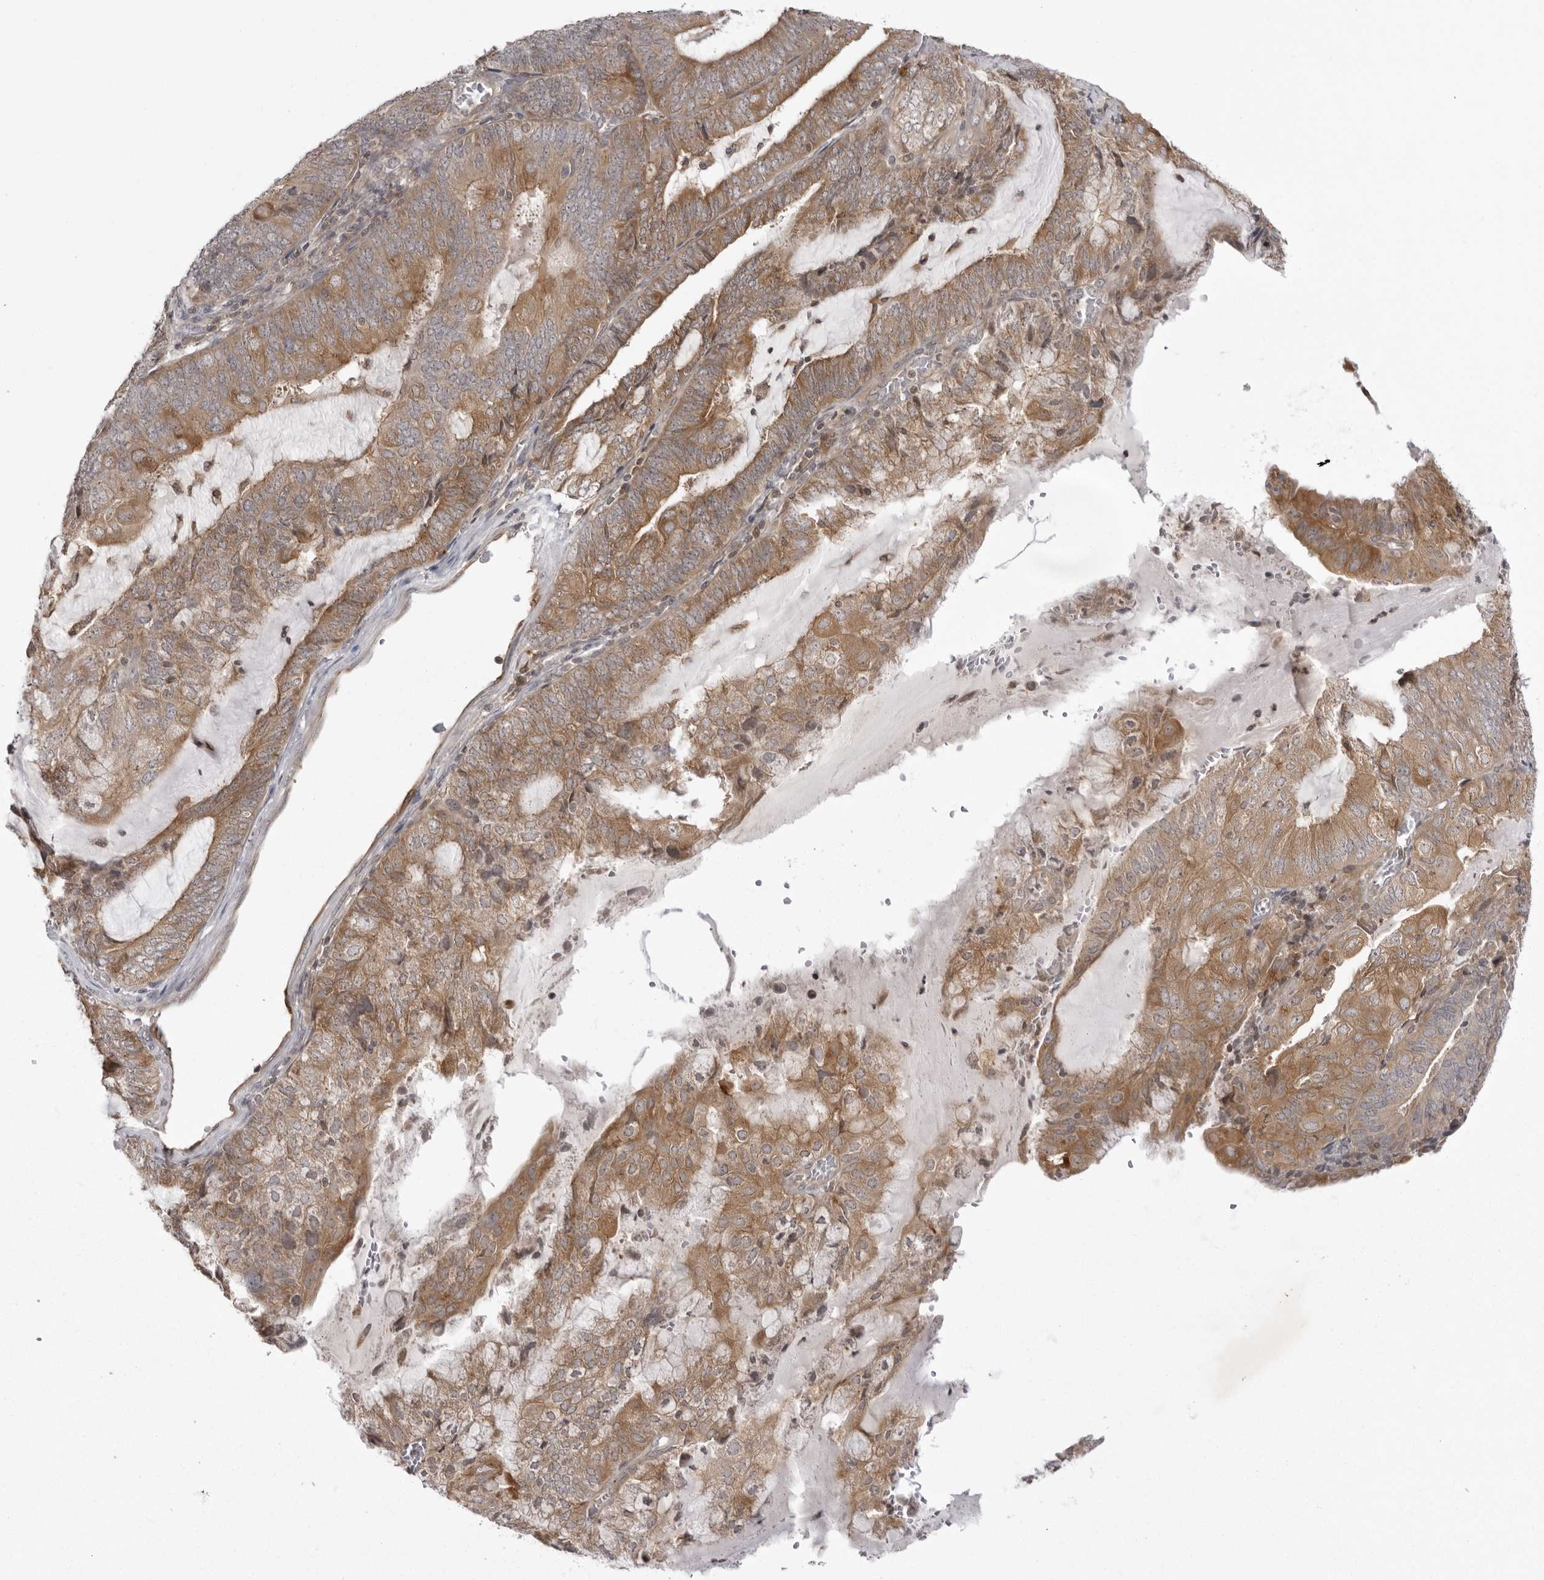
{"staining": {"intensity": "moderate", "quantity": ">75%", "location": "cytoplasmic/membranous"}, "tissue": "endometrial cancer", "cell_type": "Tumor cells", "image_type": "cancer", "snomed": [{"axis": "morphology", "description": "Adenocarcinoma, NOS"}, {"axis": "topography", "description": "Endometrium"}], "caption": "The image exhibits immunohistochemical staining of adenocarcinoma (endometrial). There is moderate cytoplasmic/membranous expression is present in approximately >75% of tumor cells.", "gene": "USP43", "patient": {"sex": "female", "age": 81}}